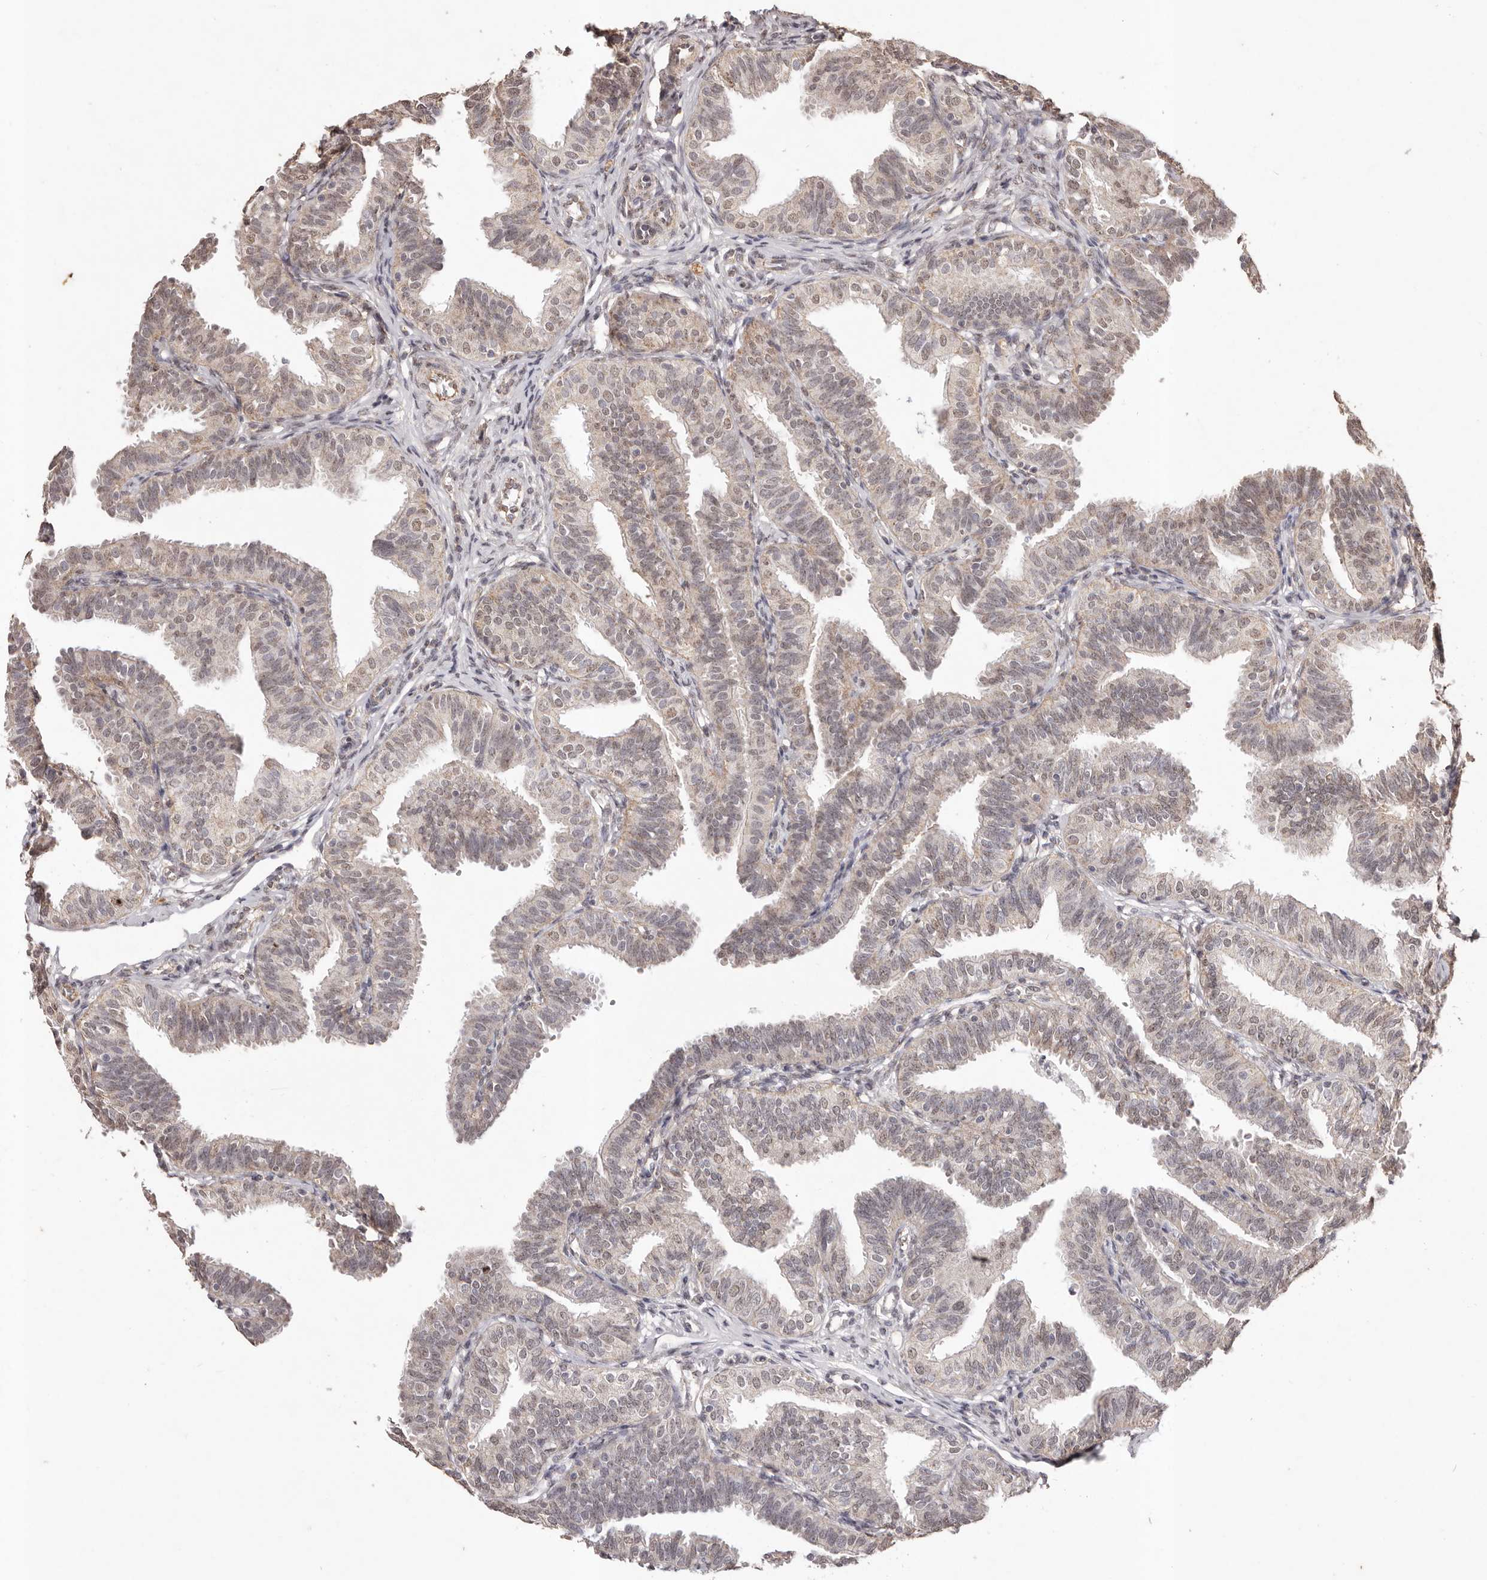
{"staining": {"intensity": "moderate", "quantity": "25%-75%", "location": "nuclear"}, "tissue": "fallopian tube", "cell_type": "Glandular cells", "image_type": "normal", "snomed": [{"axis": "morphology", "description": "Normal tissue, NOS"}, {"axis": "topography", "description": "Fallopian tube"}], "caption": "This histopathology image exhibits benign fallopian tube stained with immunohistochemistry to label a protein in brown. The nuclear of glandular cells show moderate positivity for the protein. Nuclei are counter-stained blue.", "gene": "RPS6KA5", "patient": {"sex": "female", "age": 35}}